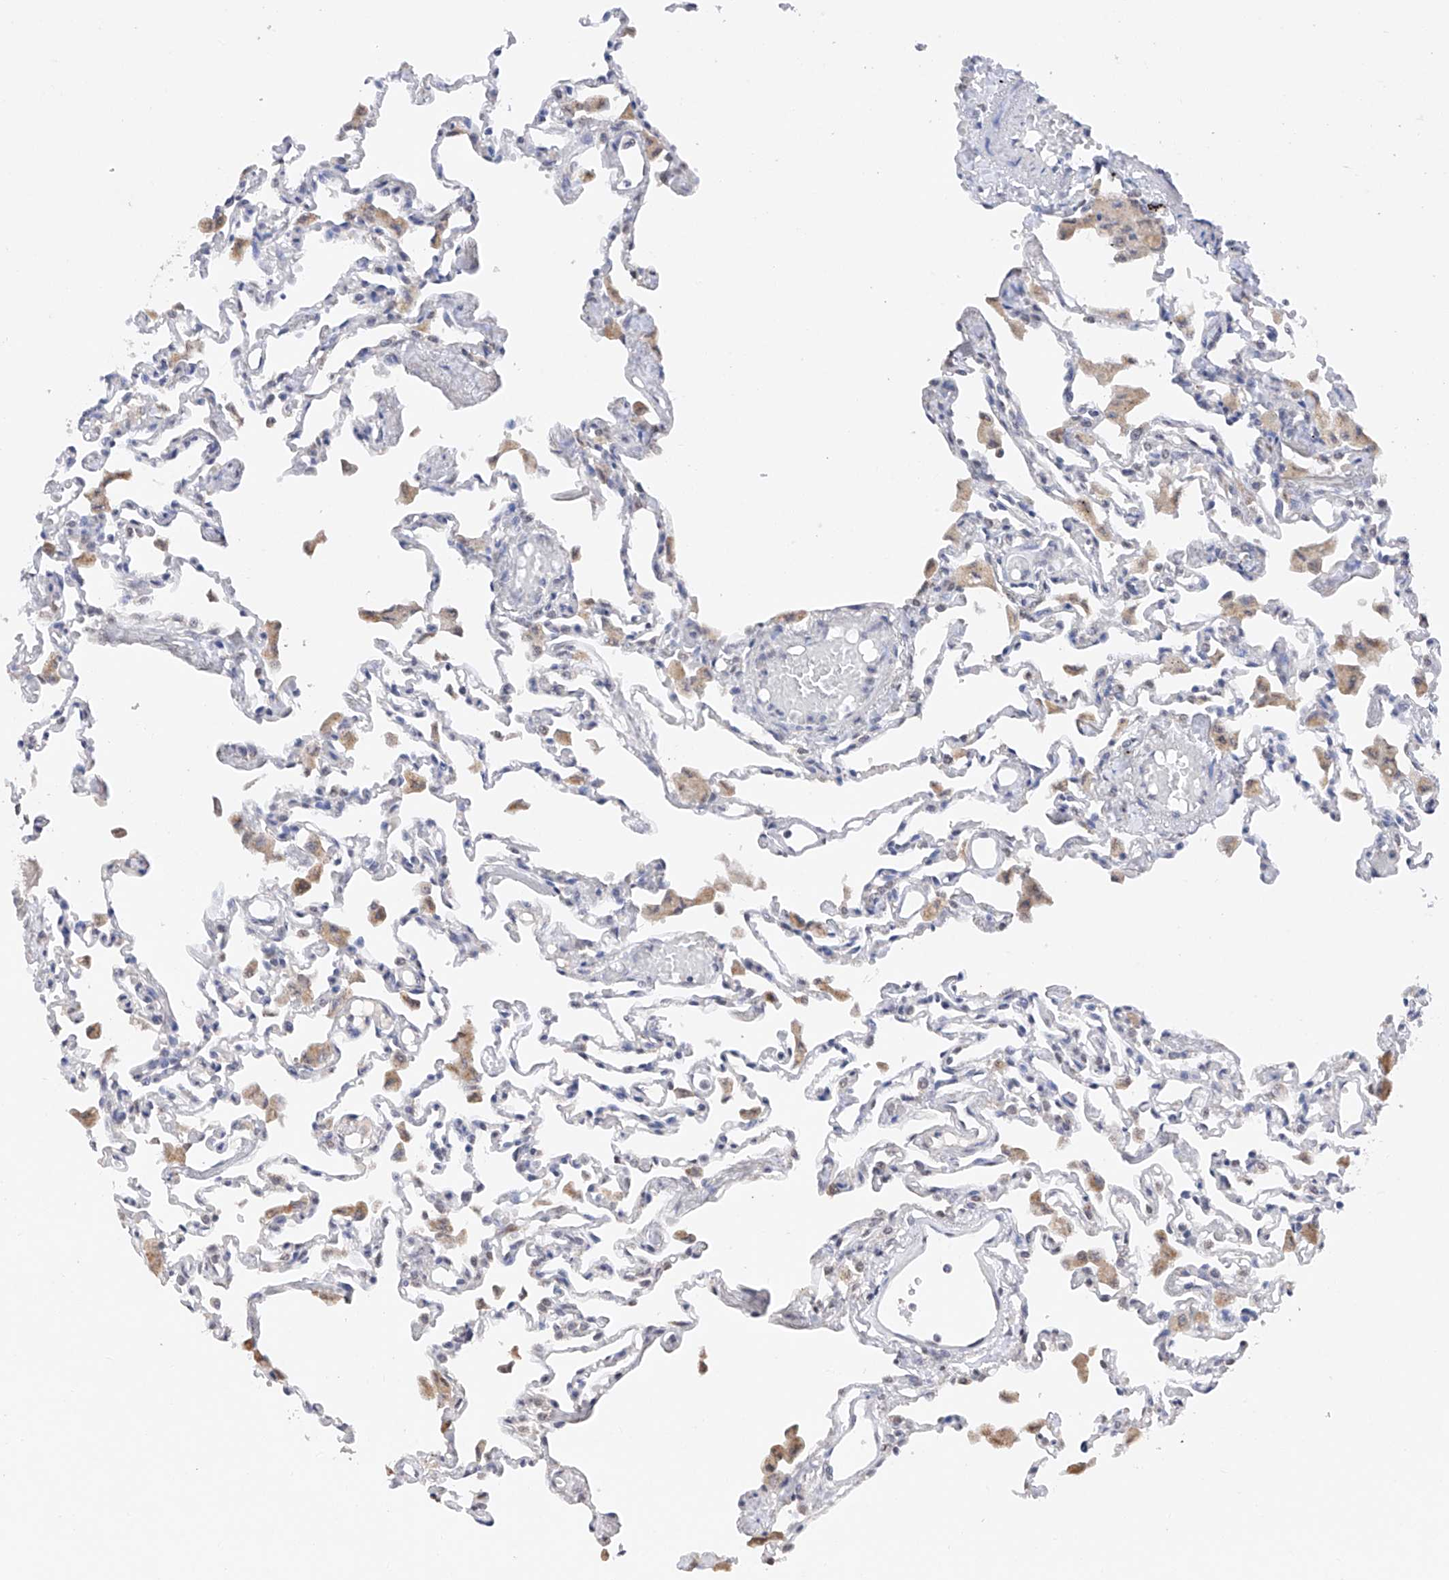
{"staining": {"intensity": "negative", "quantity": "none", "location": "none"}, "tissue": "lung", "cell_type": "Alveolar cells", "image_type": "normal", "snomed": [{"axis": "morphology", "description": "Normal tissue, NOS"}, {"axis": "topography", "description": "Bronchus"}, {"axis": "topography", "description": "Lung"}], "caption": "Immunohistochemistry photomicrograph of unremarkable lung stained for a protein (brown), which exhibits no staining in alveolar cells.", "gene": "DMAP1", "patient": {"sex": "female", "age": 49}}